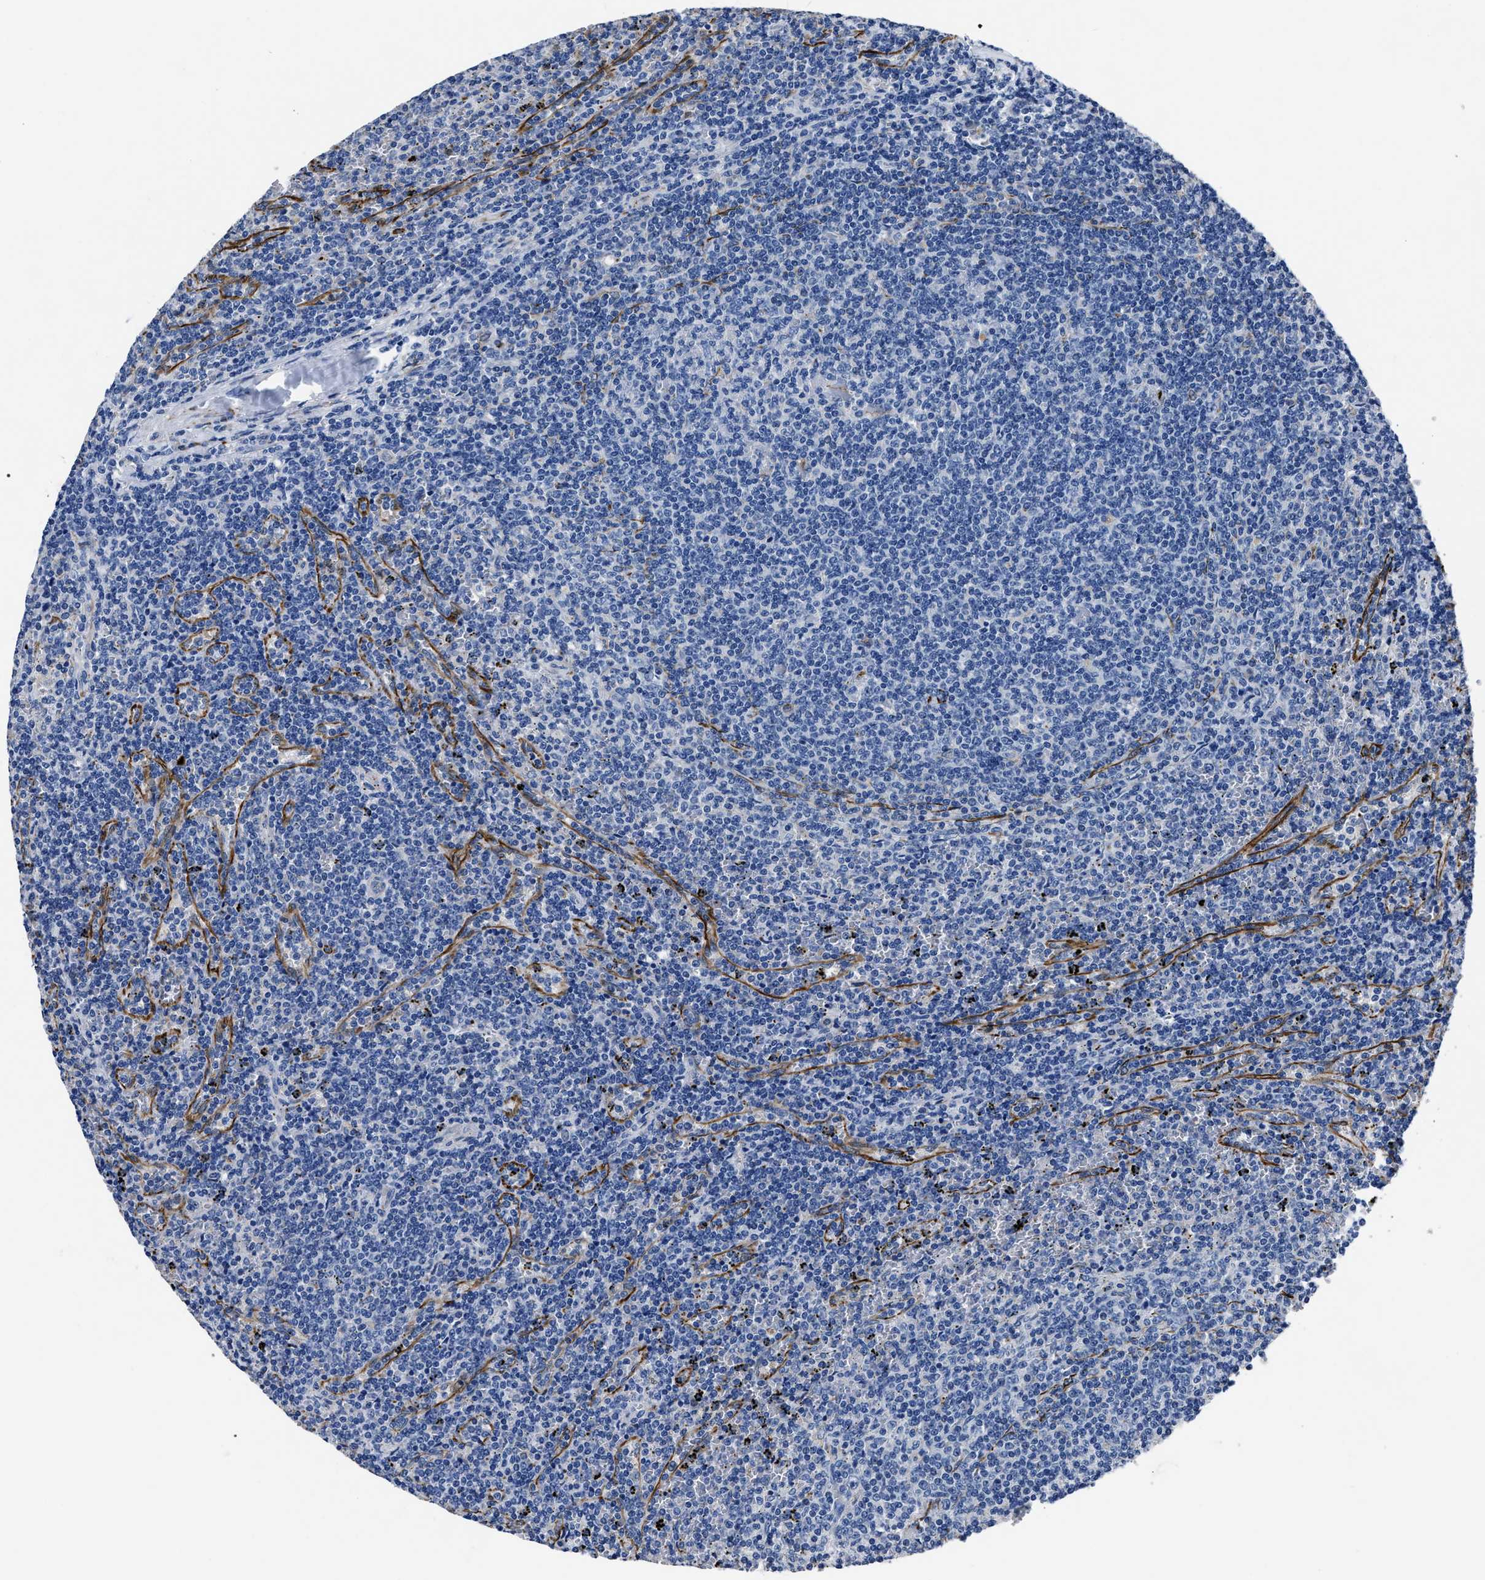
{"staining": {"intensity": "negative", "quantity": "none", "location": "none"}, "tissue": "lymphoma", "cell_type": "Tumor cells", "image_type": "cancer", "snomed": [{"axis": "morphology", "description": "Malignant lymphoma, non-Hodgkin's type, Low grade"}, {"axis": "topography", "description": "Spleen"}], "caption": "This photomicrograph is of malignant lymphoma, non-Hodgkin's type (low-grade) stained with IHC to label a protein in brown with the nuclei are counter-stained blue. There is no expression in tumor cells. (DAB IHC with hematoxylin counter stain).", "gene": "OR10G3", "patient": {"sex": "female", "age": 50}}